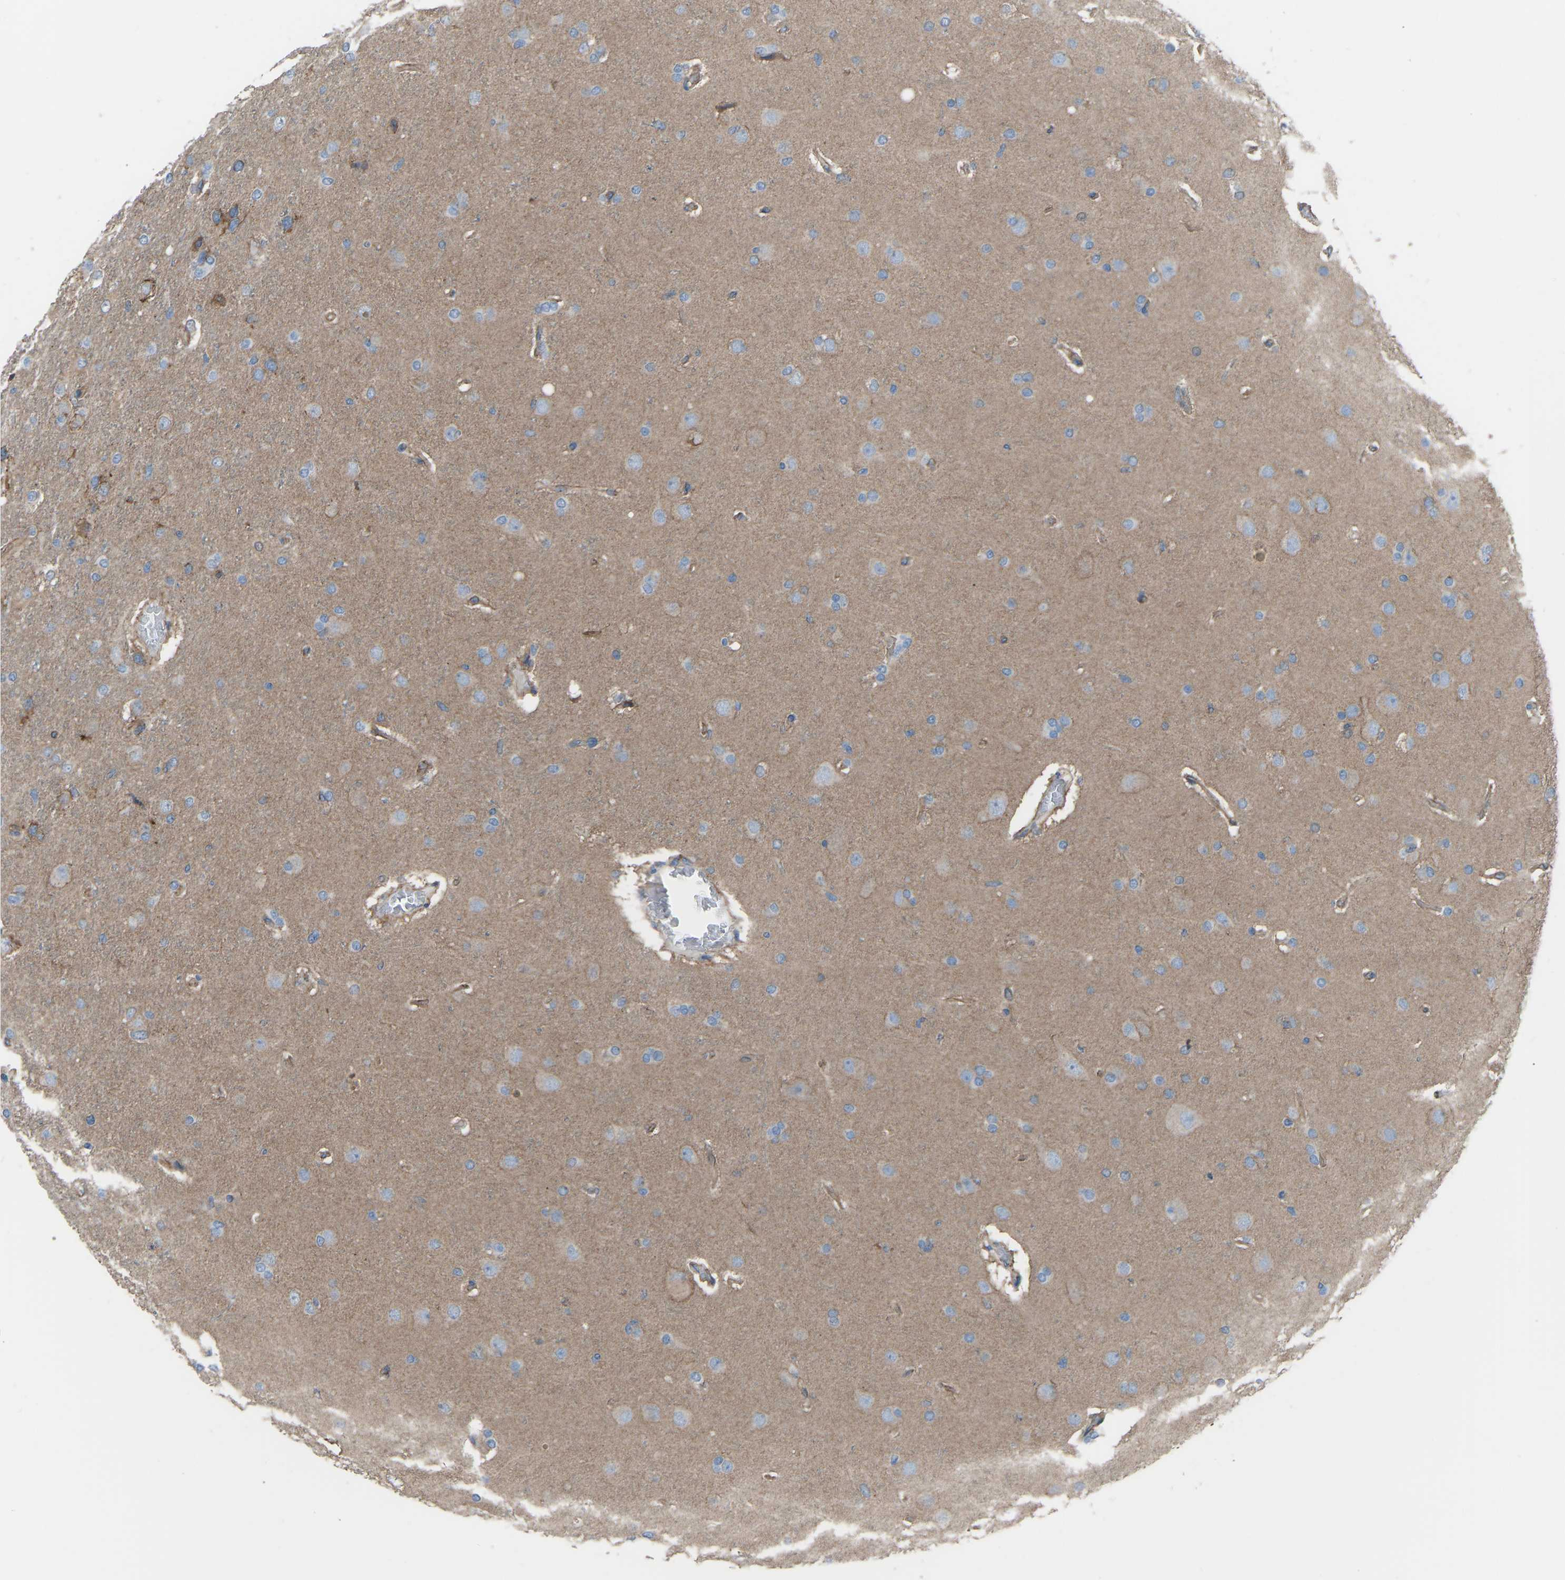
{"staining": {"intensity": "moderate", "quantity": "25%-75%", "location": "cytoplasmic/membranous"}, "tissue": "glioma", "cell_type": "Tumor cells", "image_type": "cancer", "snomed": [{"axis": "morphology", "description": "Glioma, malignant, High grade"}, {"axis": "topography", "description": "Brain"}], "caption": "High-grade glioma (malignant) stained with immunohistochemistry demonstrates moderate cytoplasmic/membranous staining in approximately 25%-75% of tumor cells.", "gene": "MYH10", "patient": {"sex": "female", "age": 58}}